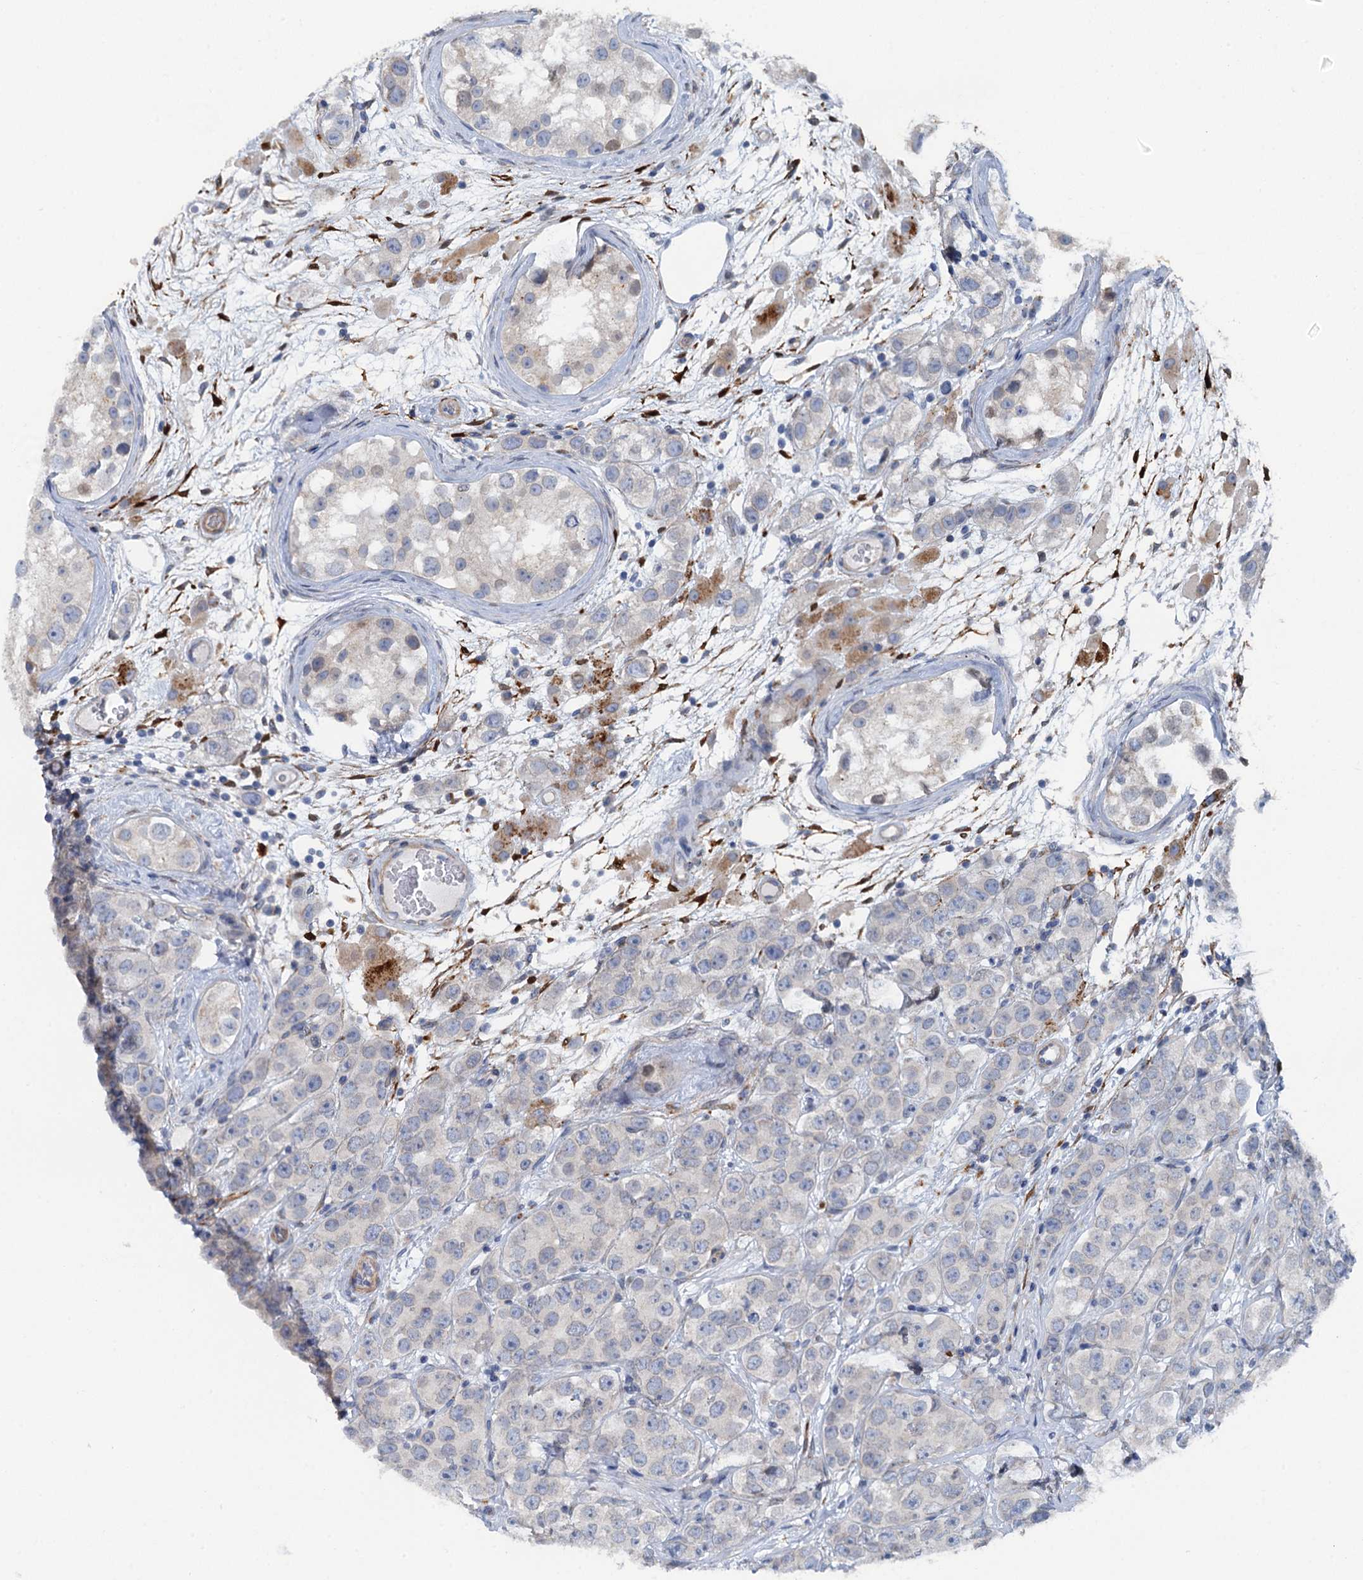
{"staining": {"intensity": "negative", "quantity": "none", "location": "none"}, "tissue": "testis cancer", "cell_type": "Tumor cells", "image_type": "cancer", "snomed": [{"axis": "morphology", "description": "Seminoma, NOS"}, {"axis": "topography", "description": "Testis"}], "caption": "IHC of human testis seminoma shows no staining in tumor cells. (Stains: DAB (3,3'-diaminobenzidine) immunohistochemistry (IHC) with hematoxylin counter stain, Microscopy: brightfield microscopy at high magnification).", "gene": "POGLUT3", "patient": {"sex": "male", "age": 28}}